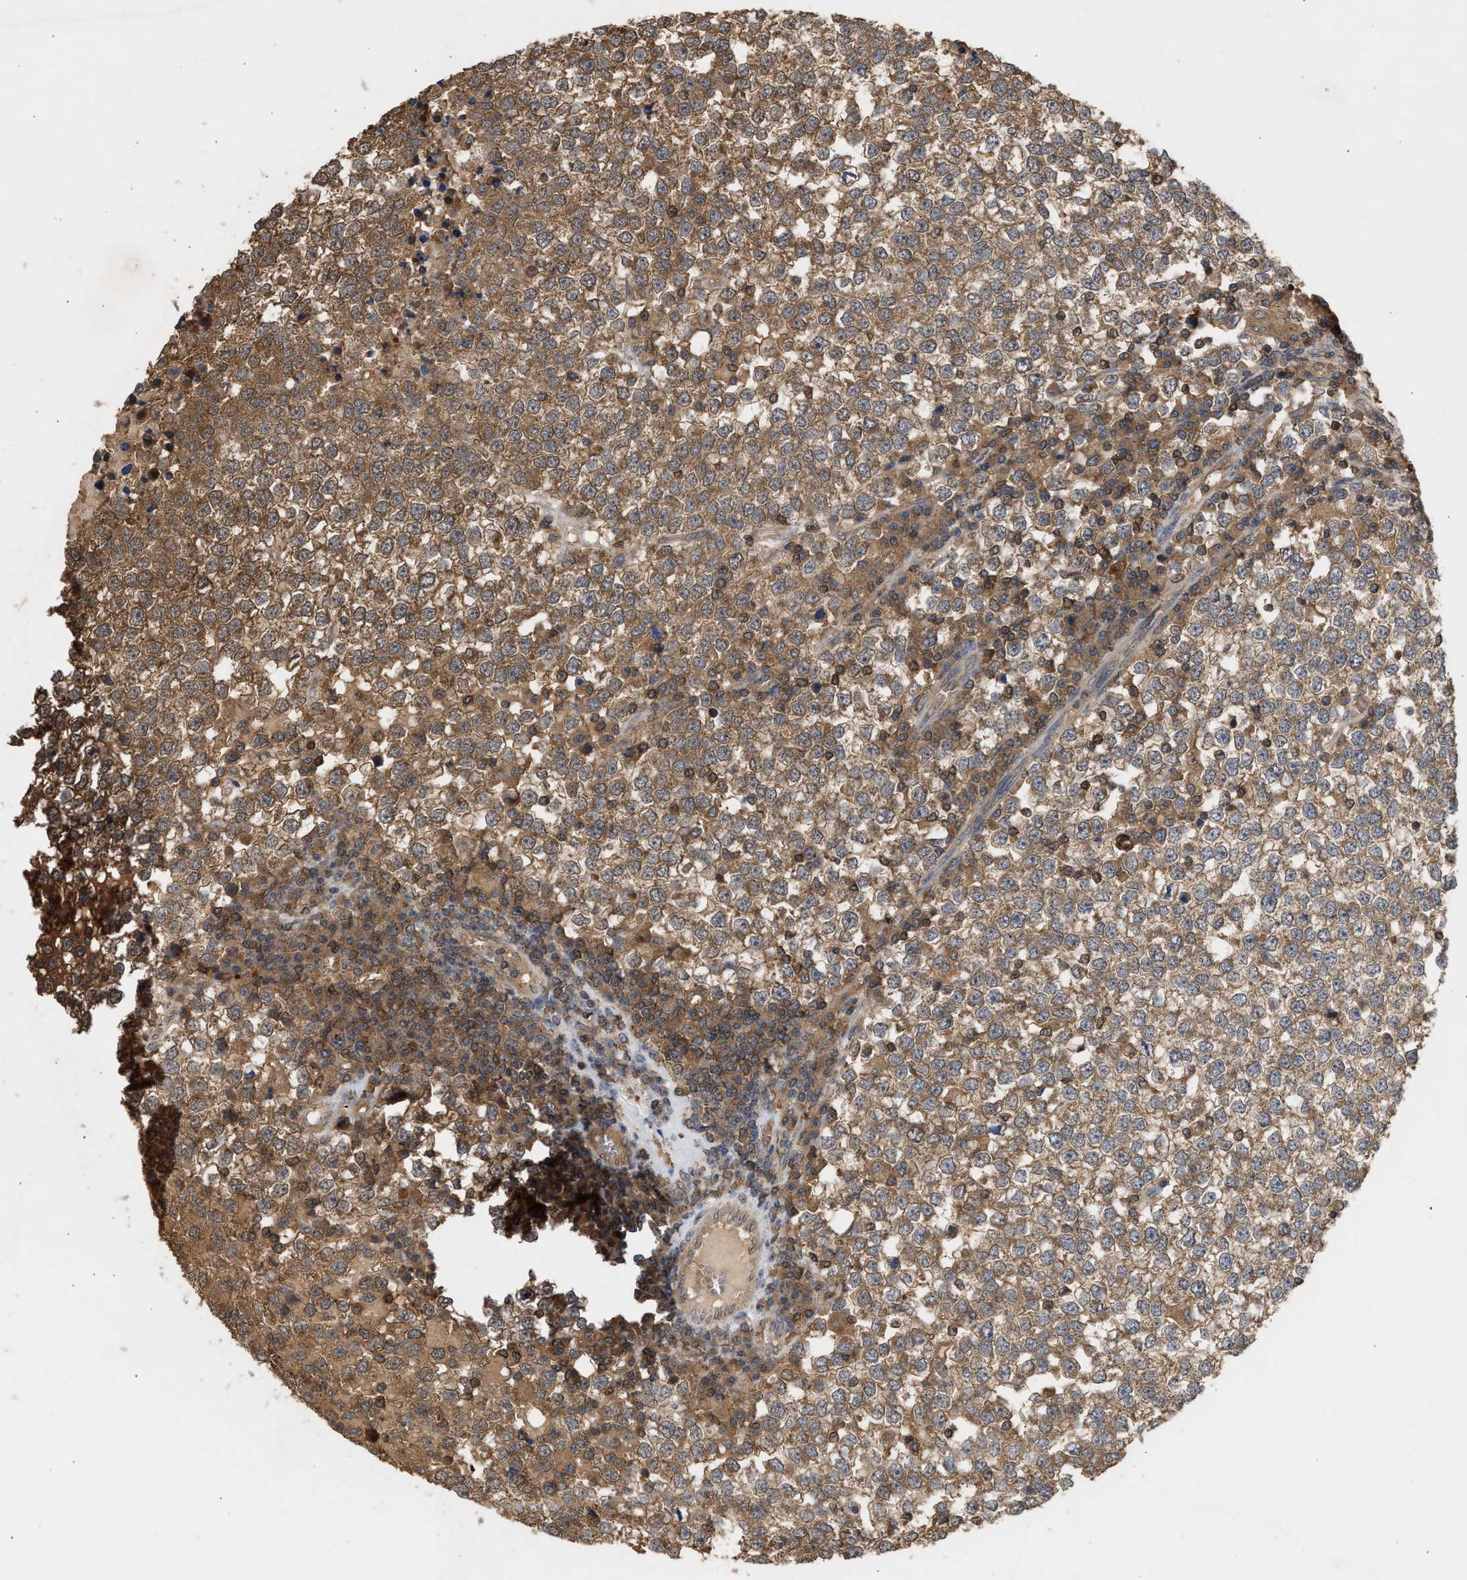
{"staining": {"intensity": "moderate", "quantity": ">75%", "location": "cytoplasmic/membranous"}, "tissue": "testis cancer", "cell_type": "Tumor cells", "image_type": "cancer", "snomed": [{"axis": "morphology", "description": "Seminoma, NOS"}, {"axis": "topography", "description": "Testis"}], "caption": "Testis cancer stained for a protein (brown) shows moderate cytoplasmic/membranous positive expression in about >75% of tumor cells.", "gene": "FITM1", "patient": {"sex": "male", "age": 65}}